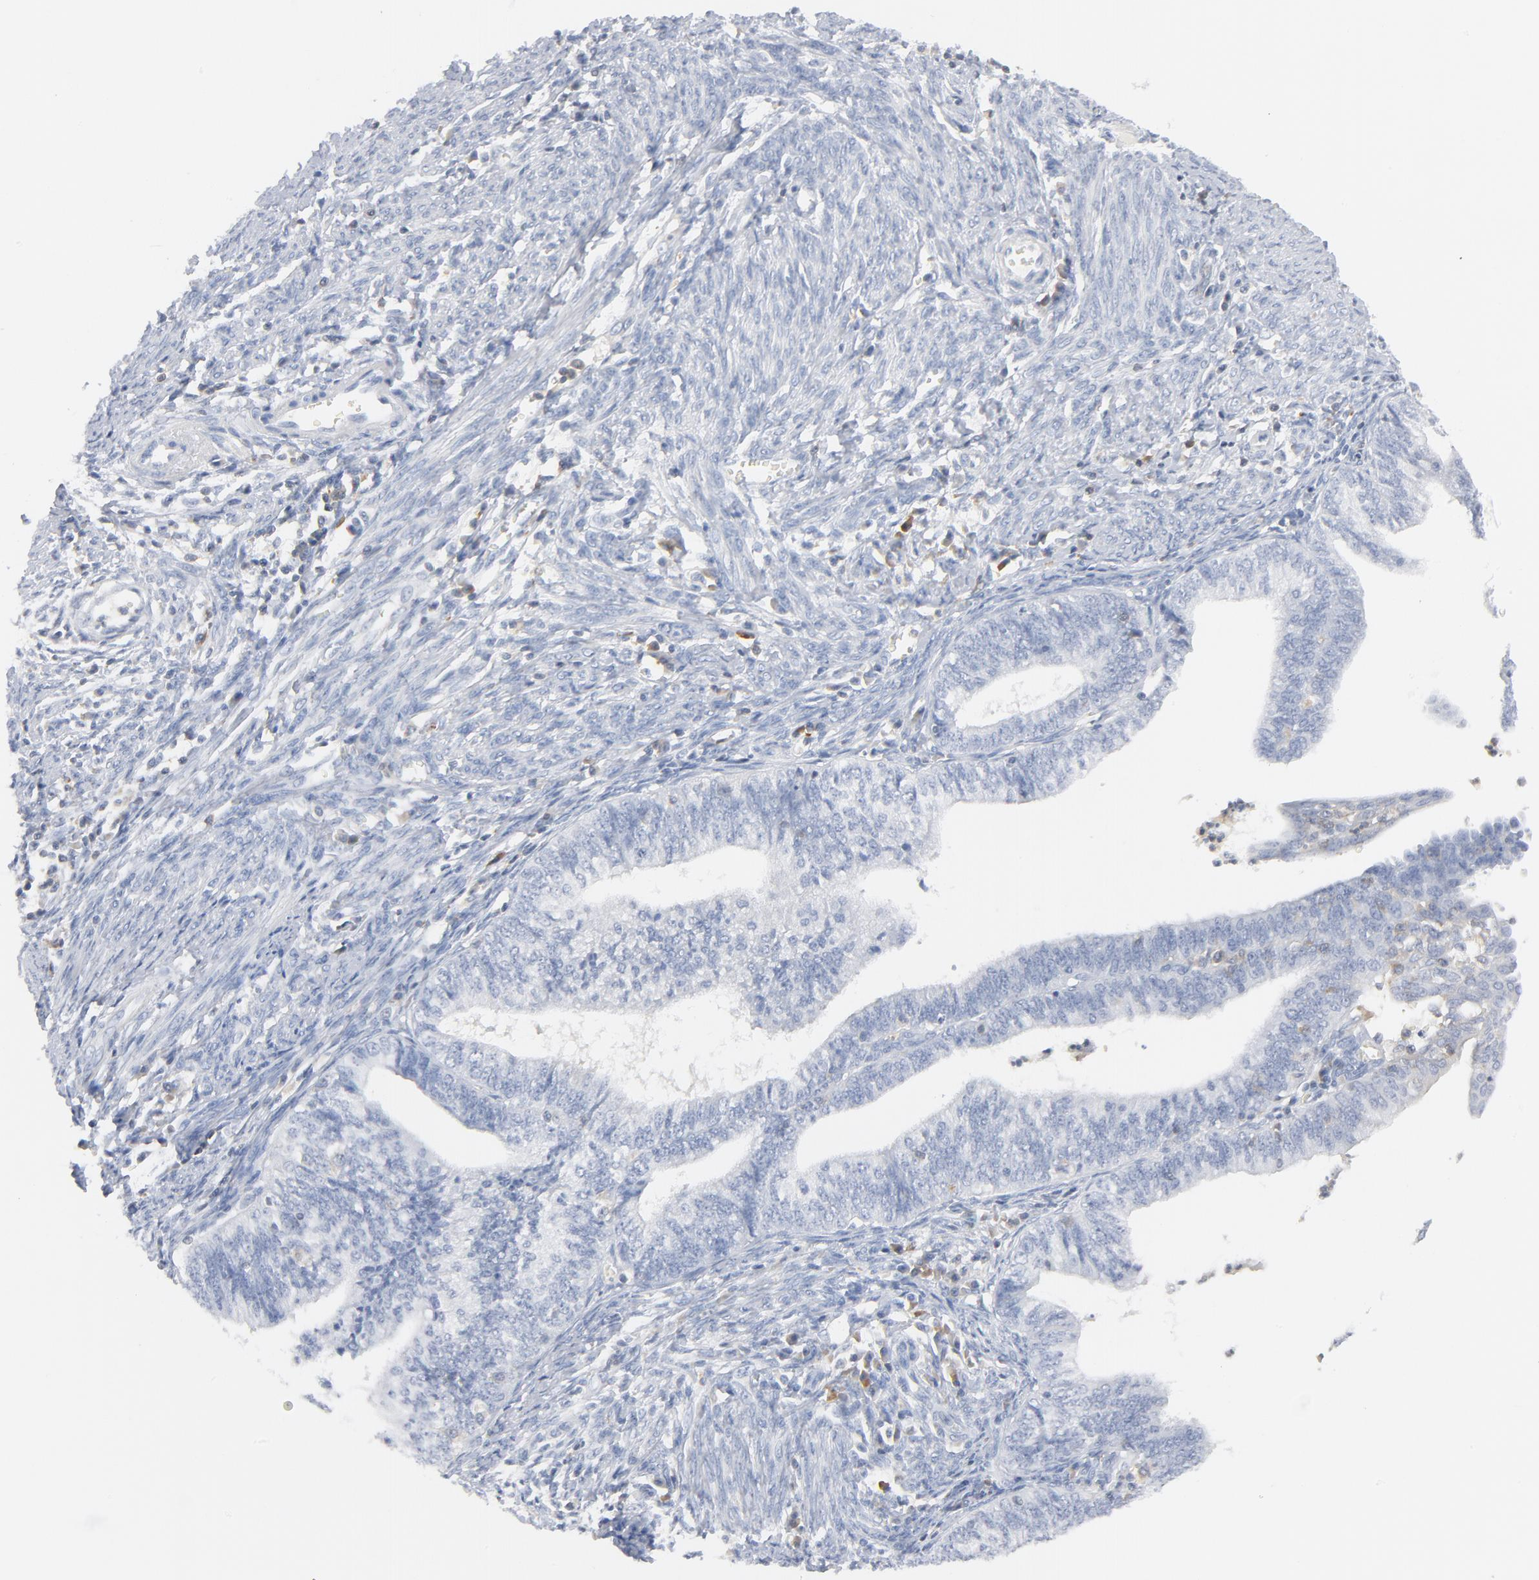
{"staining": {"intensity": "negative", "quantity": "none", "location": "none"}, "tissue": "endometrial cancer", "cell_type": "Tumor cells", "image_type": "cancer", "snomed": [{"axis": "morphology", "description": "Adenocarcinoma, NOS"}, {"axis": "topography", "description": "Endometrium"}], "caption": "Immunohistochemistry of endometrial cancer (adenocarcinoma) shows no staining in tumor cells.", "gene": "PTK2B", "patient": {"sex": "female", "age": 66}}